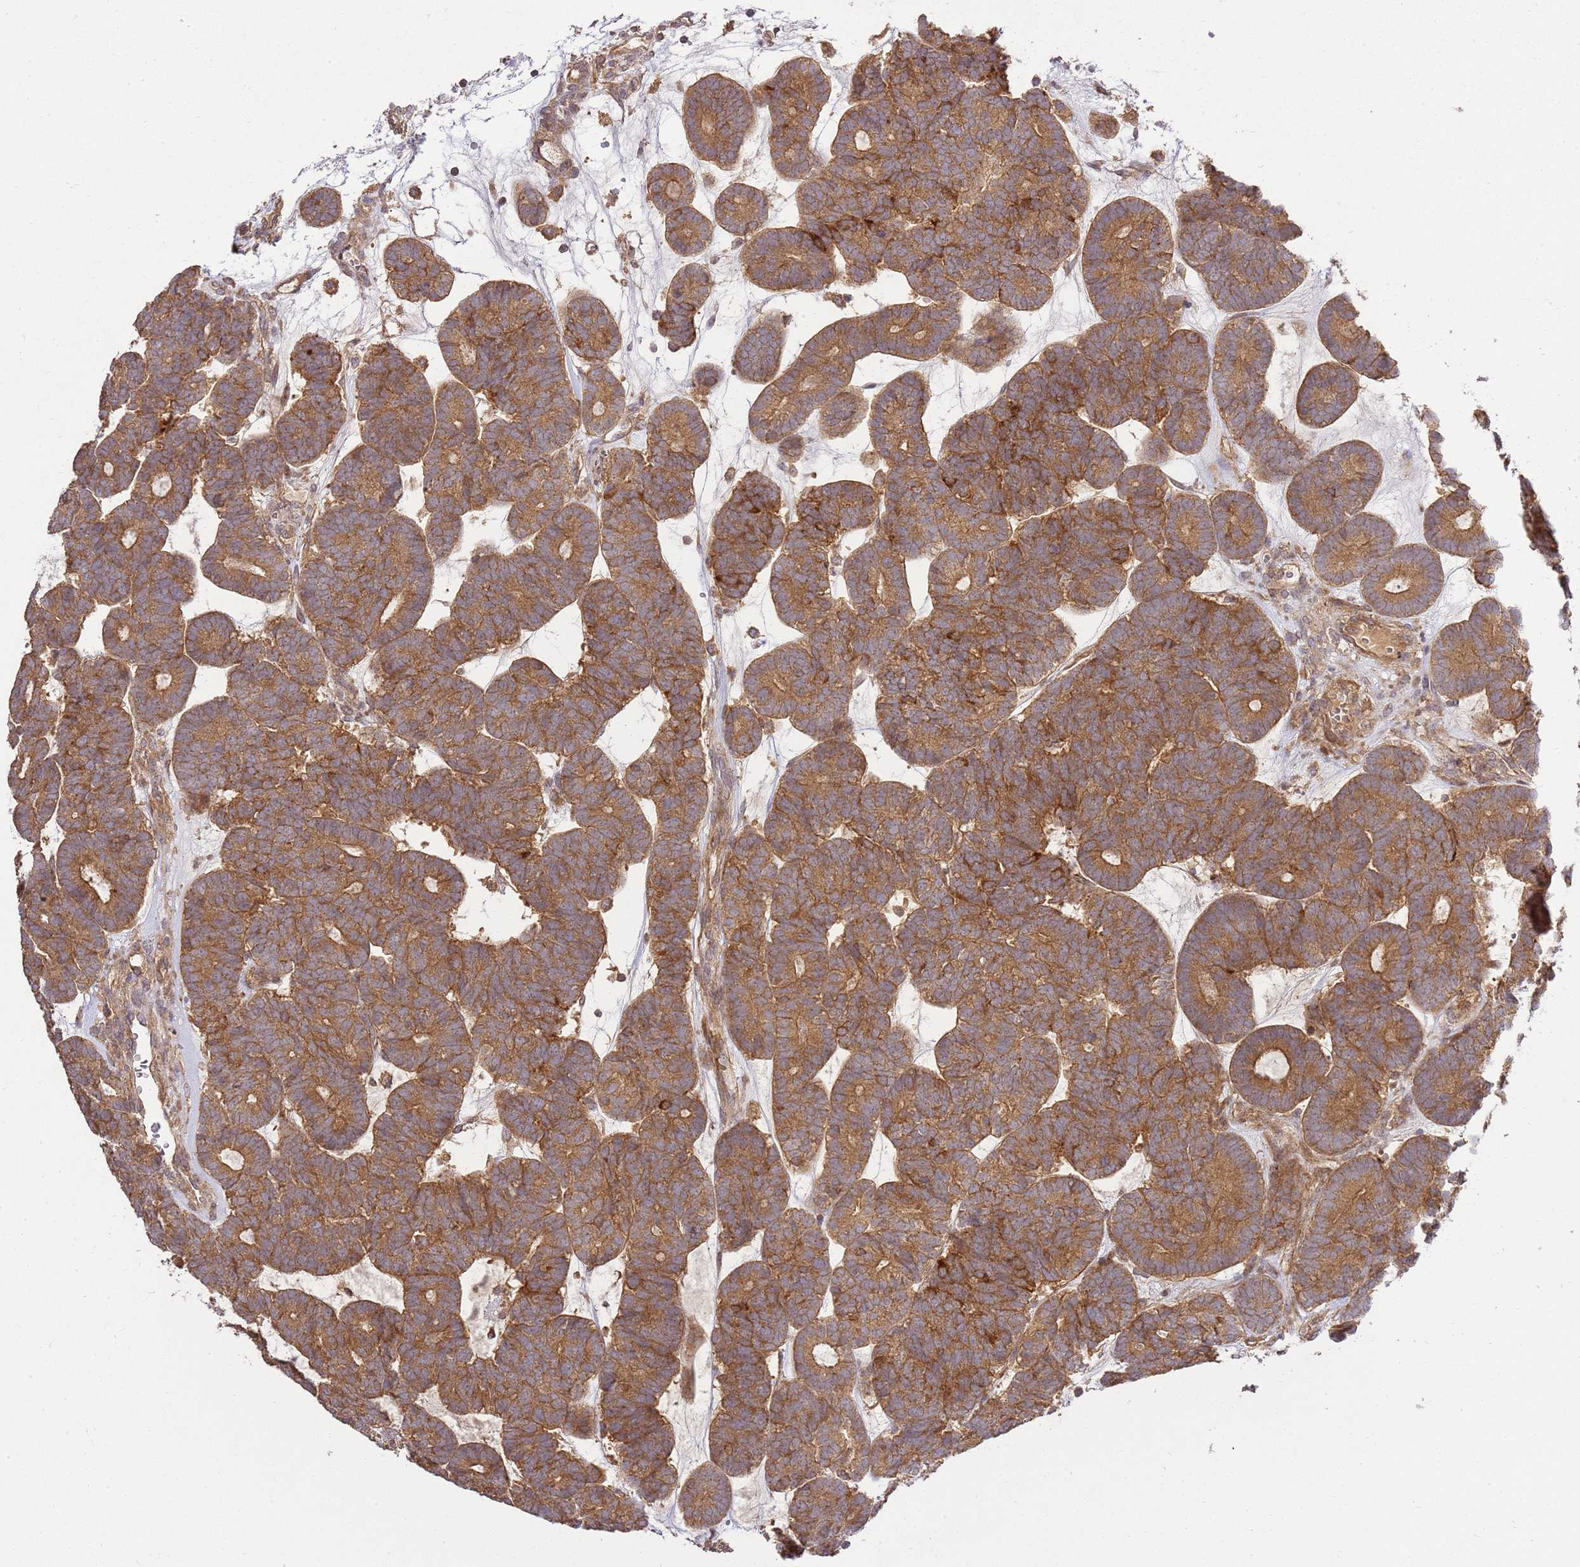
{"staining": {"intensity": "moderate", "quantity": ">75%", "location": "cytoplasmic/membranous"}, "tissue": "head and neck cancer", "cell_type": "Tumor cells", "image_type": "cancer", "snomed": [{"axis": "morphology", "description": "Adenocarcinoma, NOS"}, {"axis": "topography", "description": "Head-Neck"}], "caption": "About >75% of tumor cells in human adenocarcinoma (head and neck) demonstrate moderate cytoplasmic/membranous protein positivity as visualized by brown immunohistochemical staining.", "gene": "GAREM1", "patient": {"sex": "female", "age": 81}}